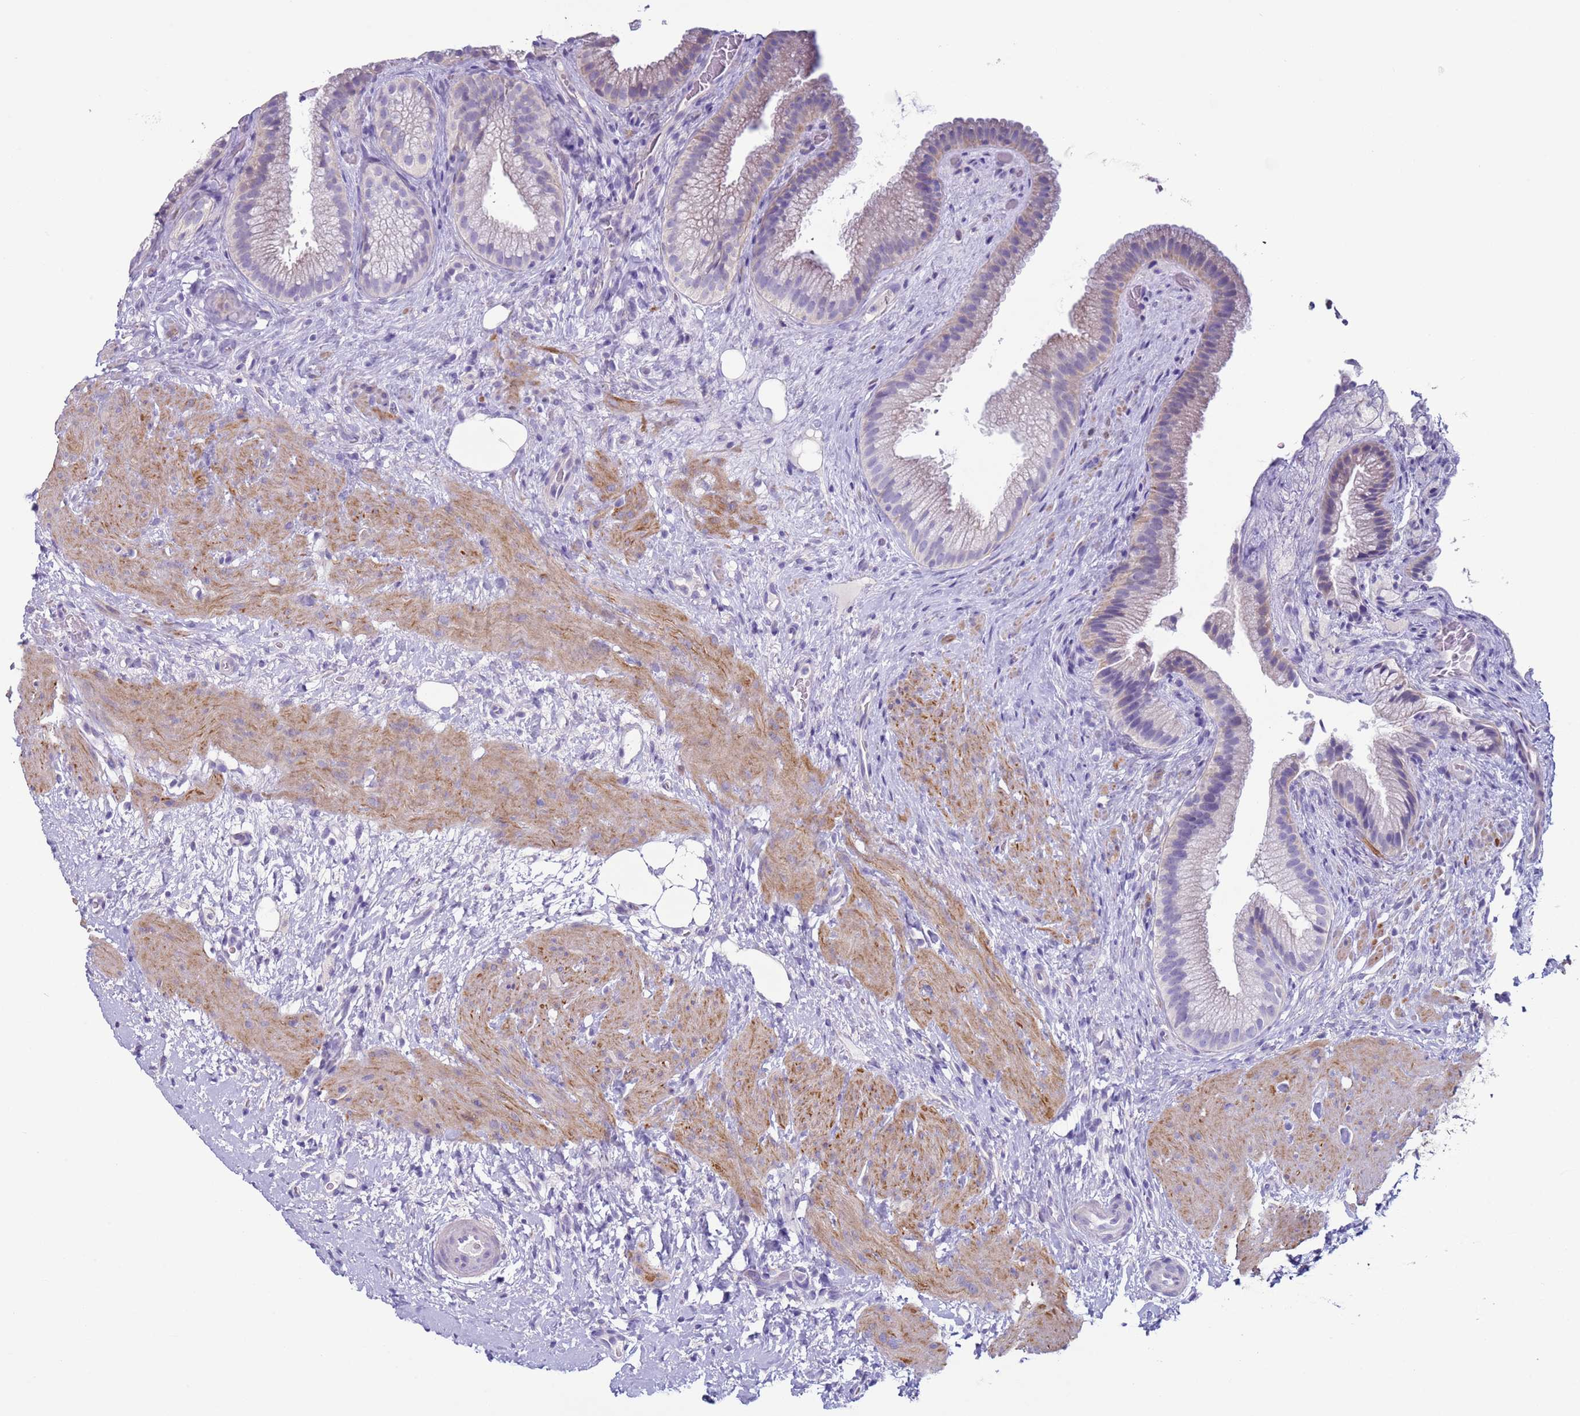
{"staining": {"intensity": "negative", "quantity": "none", "location": "none"}, "tissue": "gallbladder", "cell_type": "Glandular cells", "image_type": "normal", "snomed": [{"axis": "morphology", "description": "Normal tissue, NOS"}, {"axis": "topography", "description": "Gallbladder"}], "caption": "High magnification brightfield microscopy of unremarkable gallbladder stained with DAB (brown) and counterstained with hematoxylin (blue): glandular cells show no significant positivity.", "gene": "NPAP1", "patient": {"sex": "female", "age": 64}}